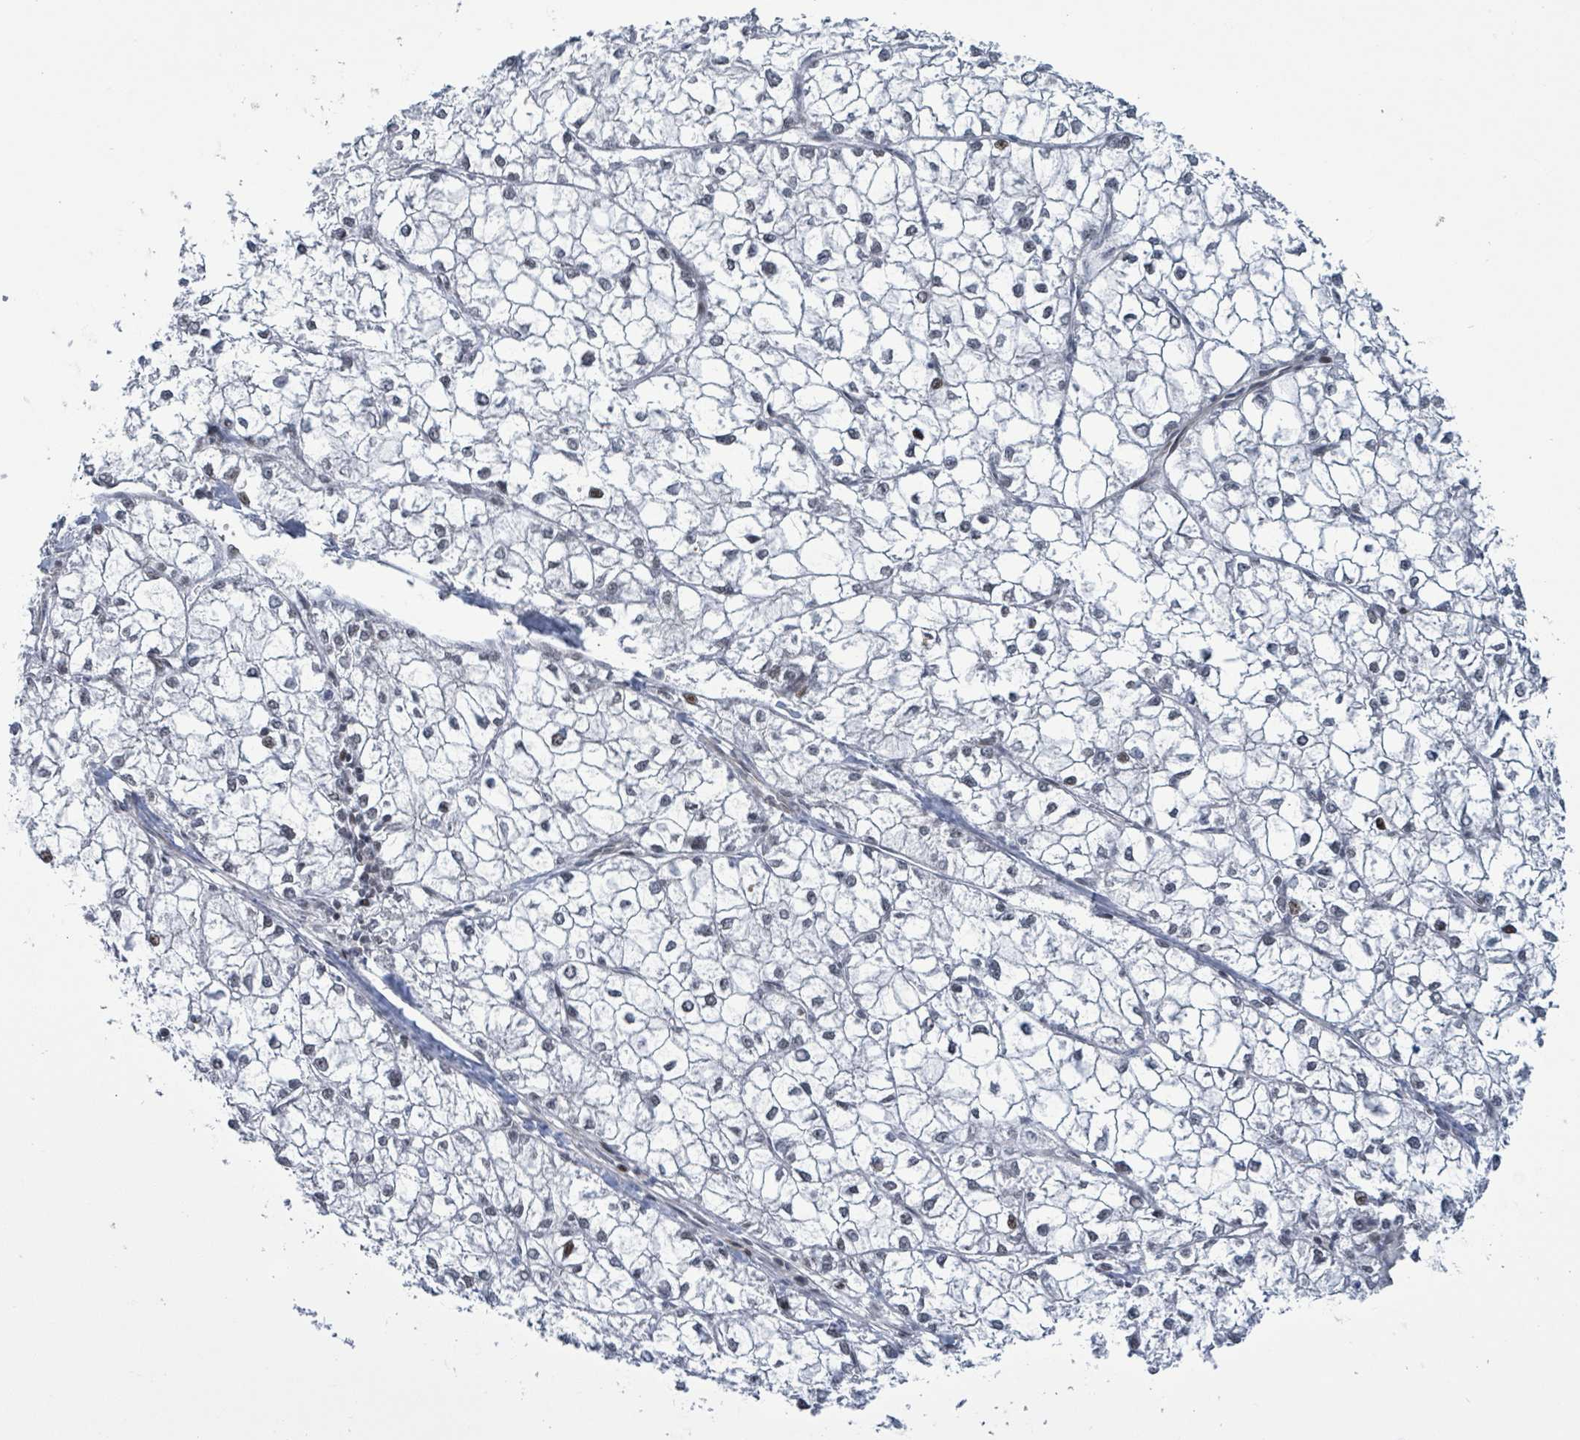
{"staining": {"intensity": "negative", "quantity": "none", "location": "none"}, "tissue": "liver cancer", "cell_type": "Tumor cells", "image_type": "cancer", "snomed": [{"axis": "morphology", "description": "Carcinoma, Hepatocellular, NOS"}, {"axis": "topography", "description": "Liver"}], "caption": "Human hepatocellular carcinoma (liver) stained for a protein using IHC reveals no staining in tumor cells.", "gene": "DMRTC1B", "patient": {"sex": "female", "age": 43}}